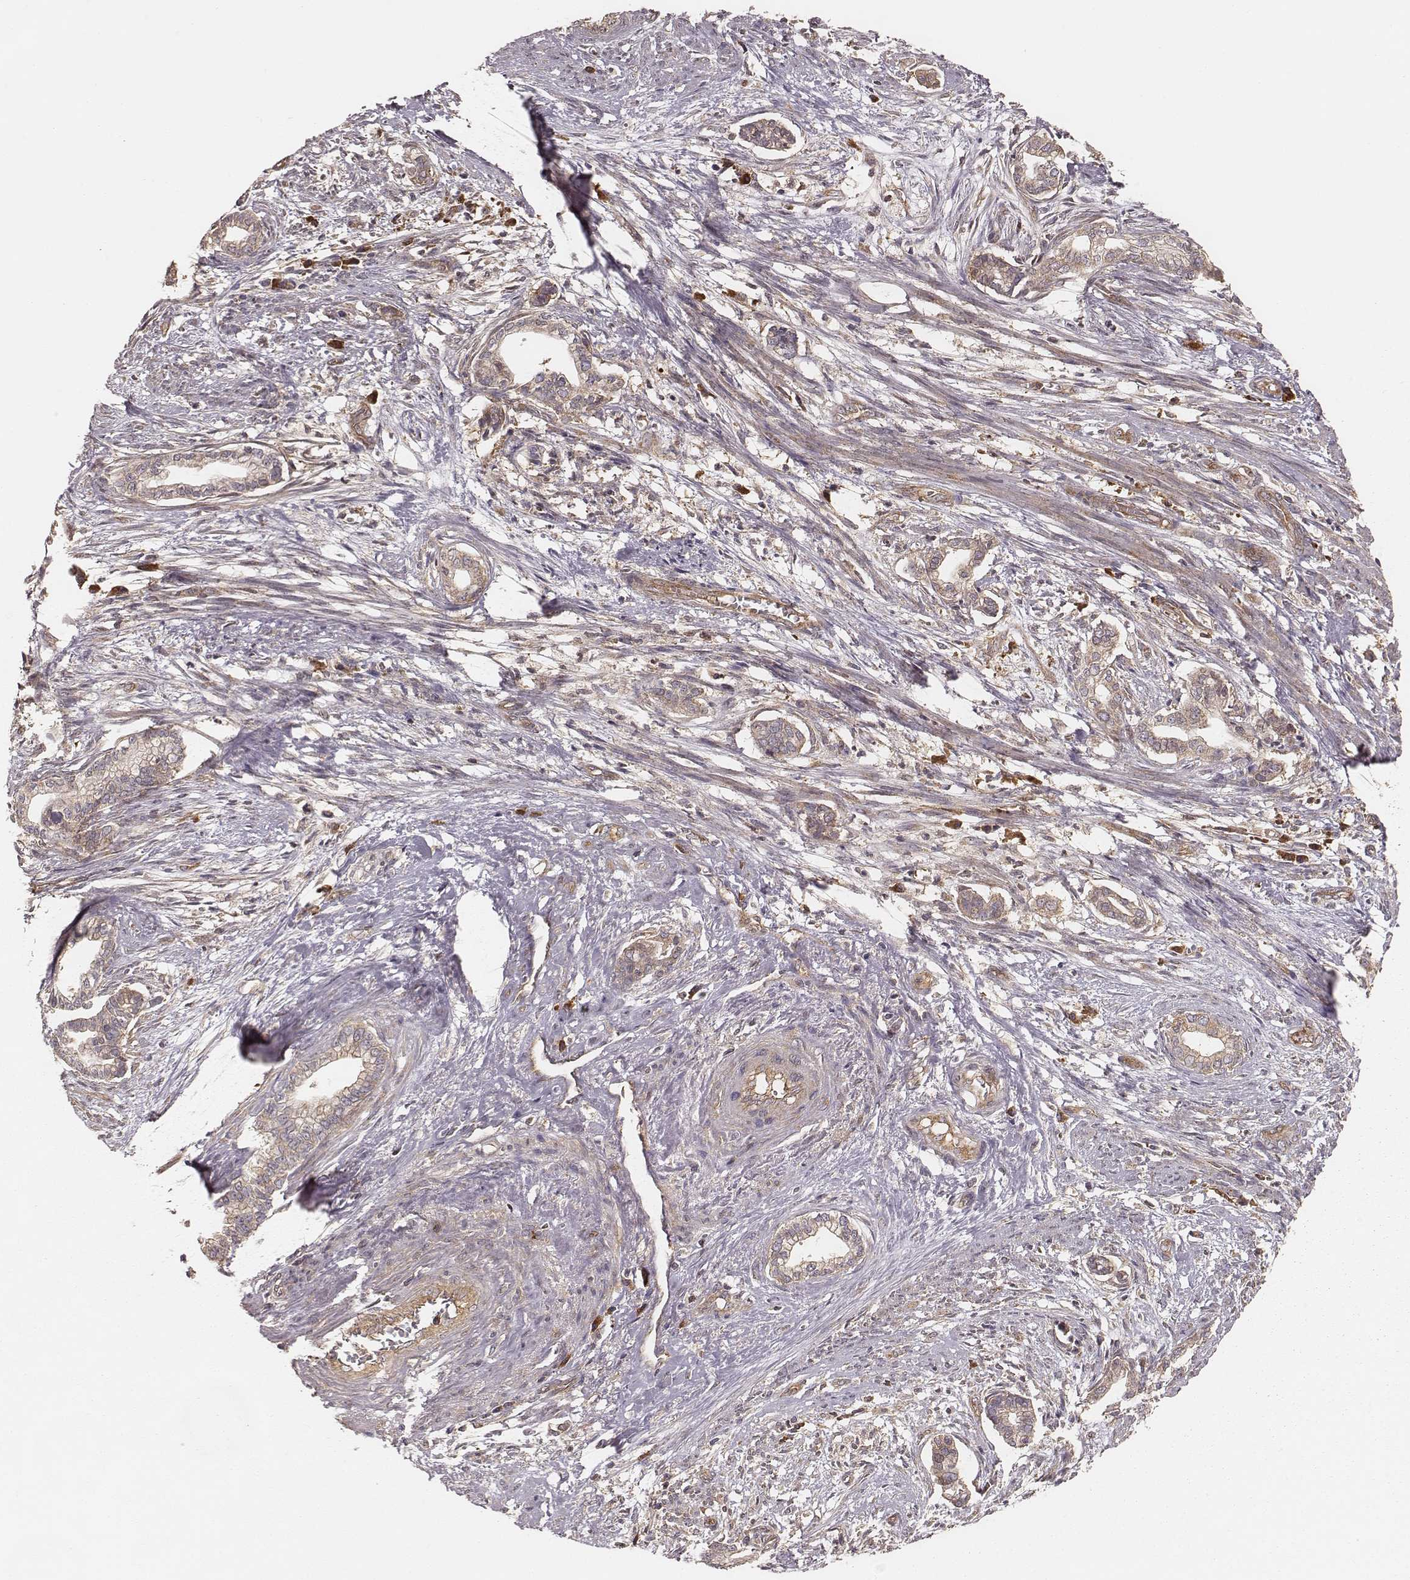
{"staining": {"intensity": "weak", "quantity": "25%-75%", "location": "cytoplasmic/membranous"}, "tissue": "cervical cancer", "cell_type": "Tumor cells", "image_type": "cancer", "snomed": [{"axis": "morphology", "description": "Adenocarcinoma, NOS"}, {"axis": "topography", "description": "Cervix"}], "caption": "A brown stain labels weak cytoplasmic/membranous staining of a protein in human cervical cancer tumor cells. The staining was performed using DAB, with brown indicating positive protein expression. Nuclei are stained blue with hematoxylin.", "gene": "CARS1", "patient": {"sex": "female", "age": 62}}